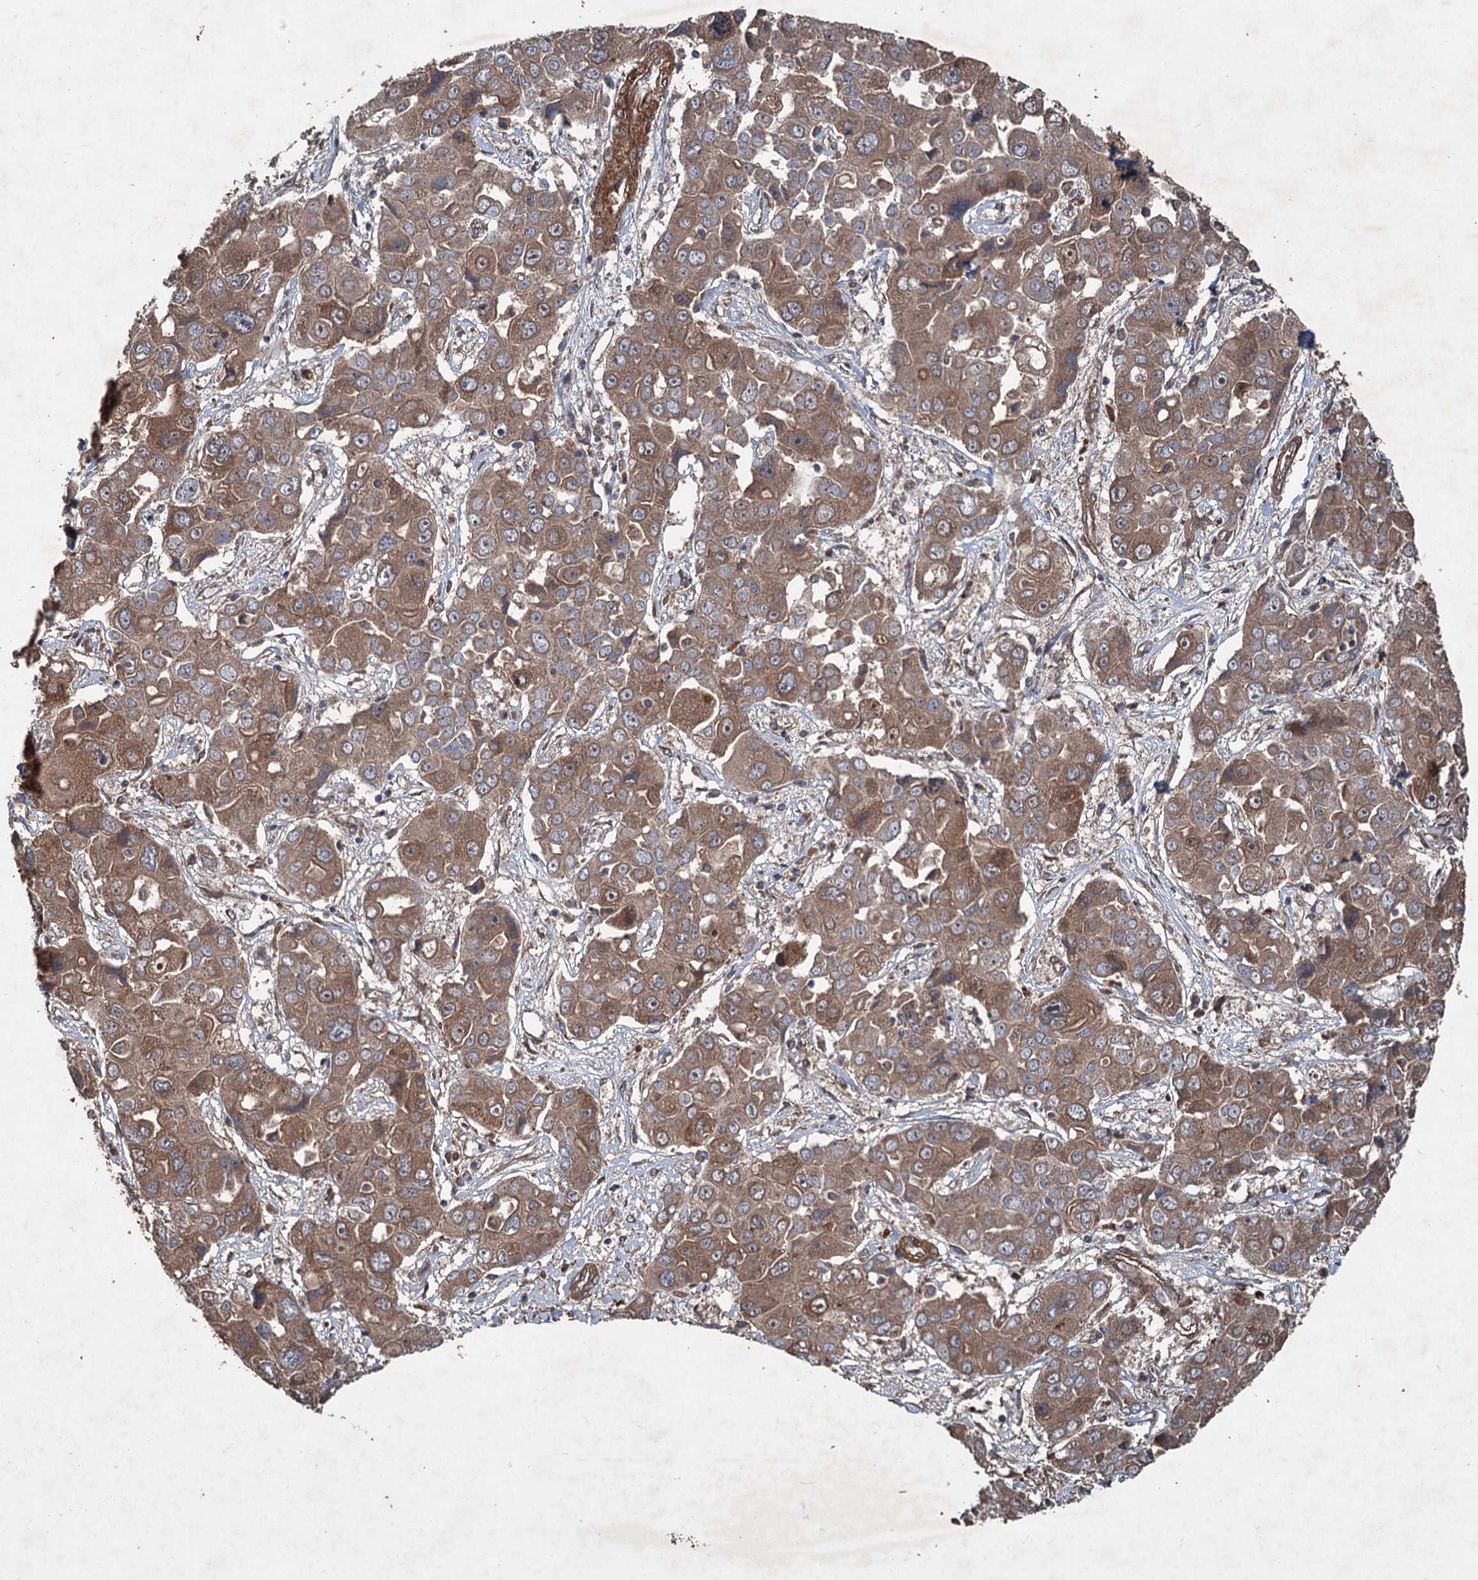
{"staining": {"intensity": "moderate", "quantity": ">75%", "location": "cytoplasmic/membranous"}, "tissue": "liver cancer", "cell_type": "Tumor cells", "image_type": "cancer", "snomed": [{"axis": "morphology", "description": "Cholangiocarcinoma"}, {"axis": "topography", "description": "Liver"}], "caption": "Tumor cells display moderate cytoplasmic/membranous positivity in about >75% of cells in cholangiocarcinoma (liver). The protein of interest is stained brown, and the nuclei are stained in blue (DAB IHC with brightfield microscopy, high magnification).", "gene": "RNF214", "patient": {"sex": "male", "age": 67}}